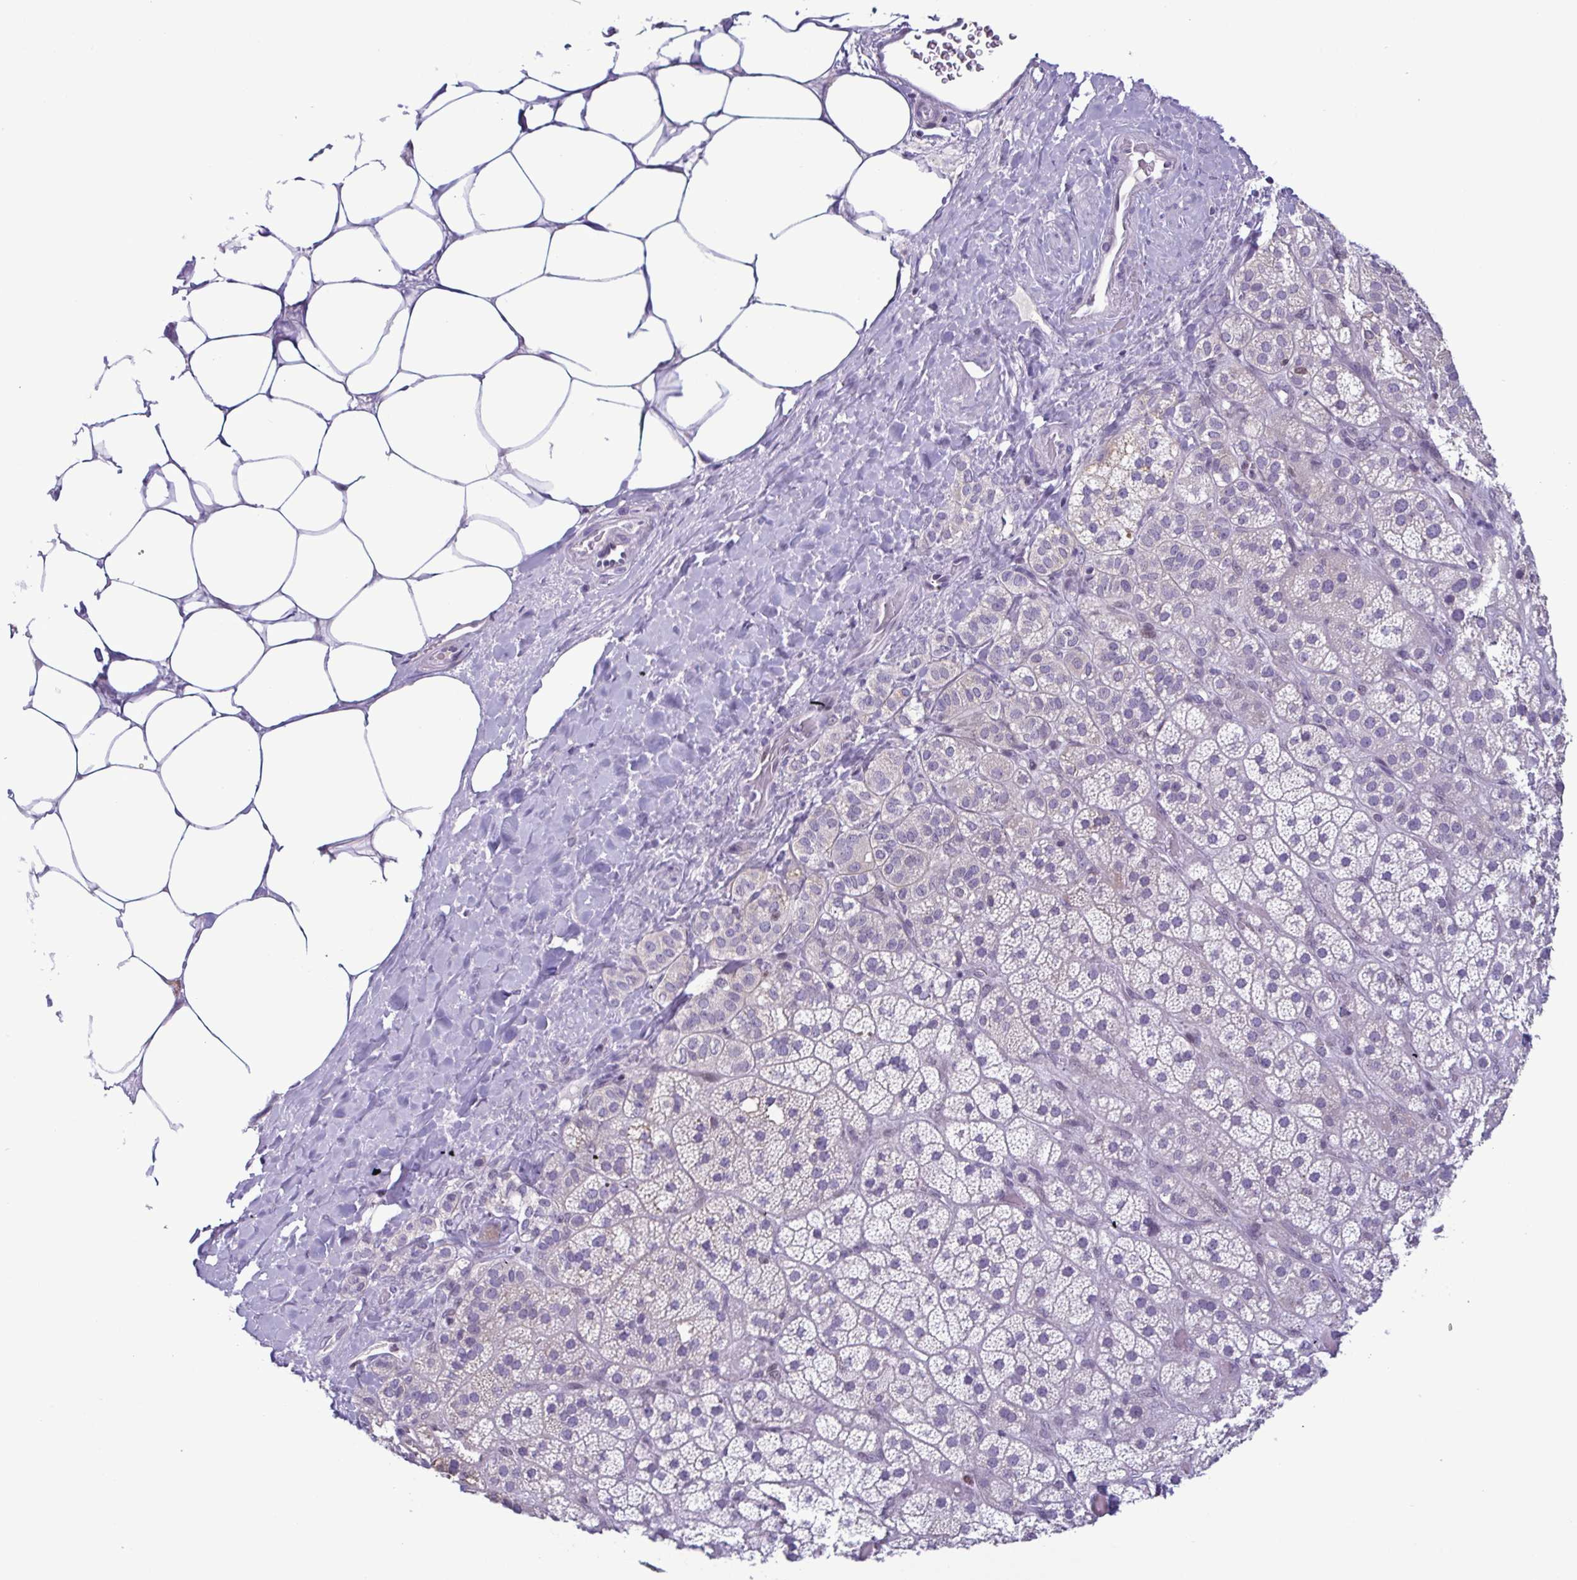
{"staining": {"intensity": "negative", "quantity": "none", "location": "none"}, "tissue": "adrenal gland", "cell_type": "Glandular cells", "image_type": "normal", "snomed": [{"axis": "morphology", "description": "Normal tissue, NOS"}, {"axis": "topography", "description": "Adrenal gland"}], "caption": "High magnification brightfield microscopy of benign adrenal gland stained with DAB (brown) and counterstained with hematoxylin (blue): glandular cells show no significant expression. The staining is performed using DAB (3,3'-diaminobenzidine) brown chromogen with nuclei counter-stained in using hematoxylin.", "gene": "IRF1", "patient": {"sex": "male", "age": 57}}